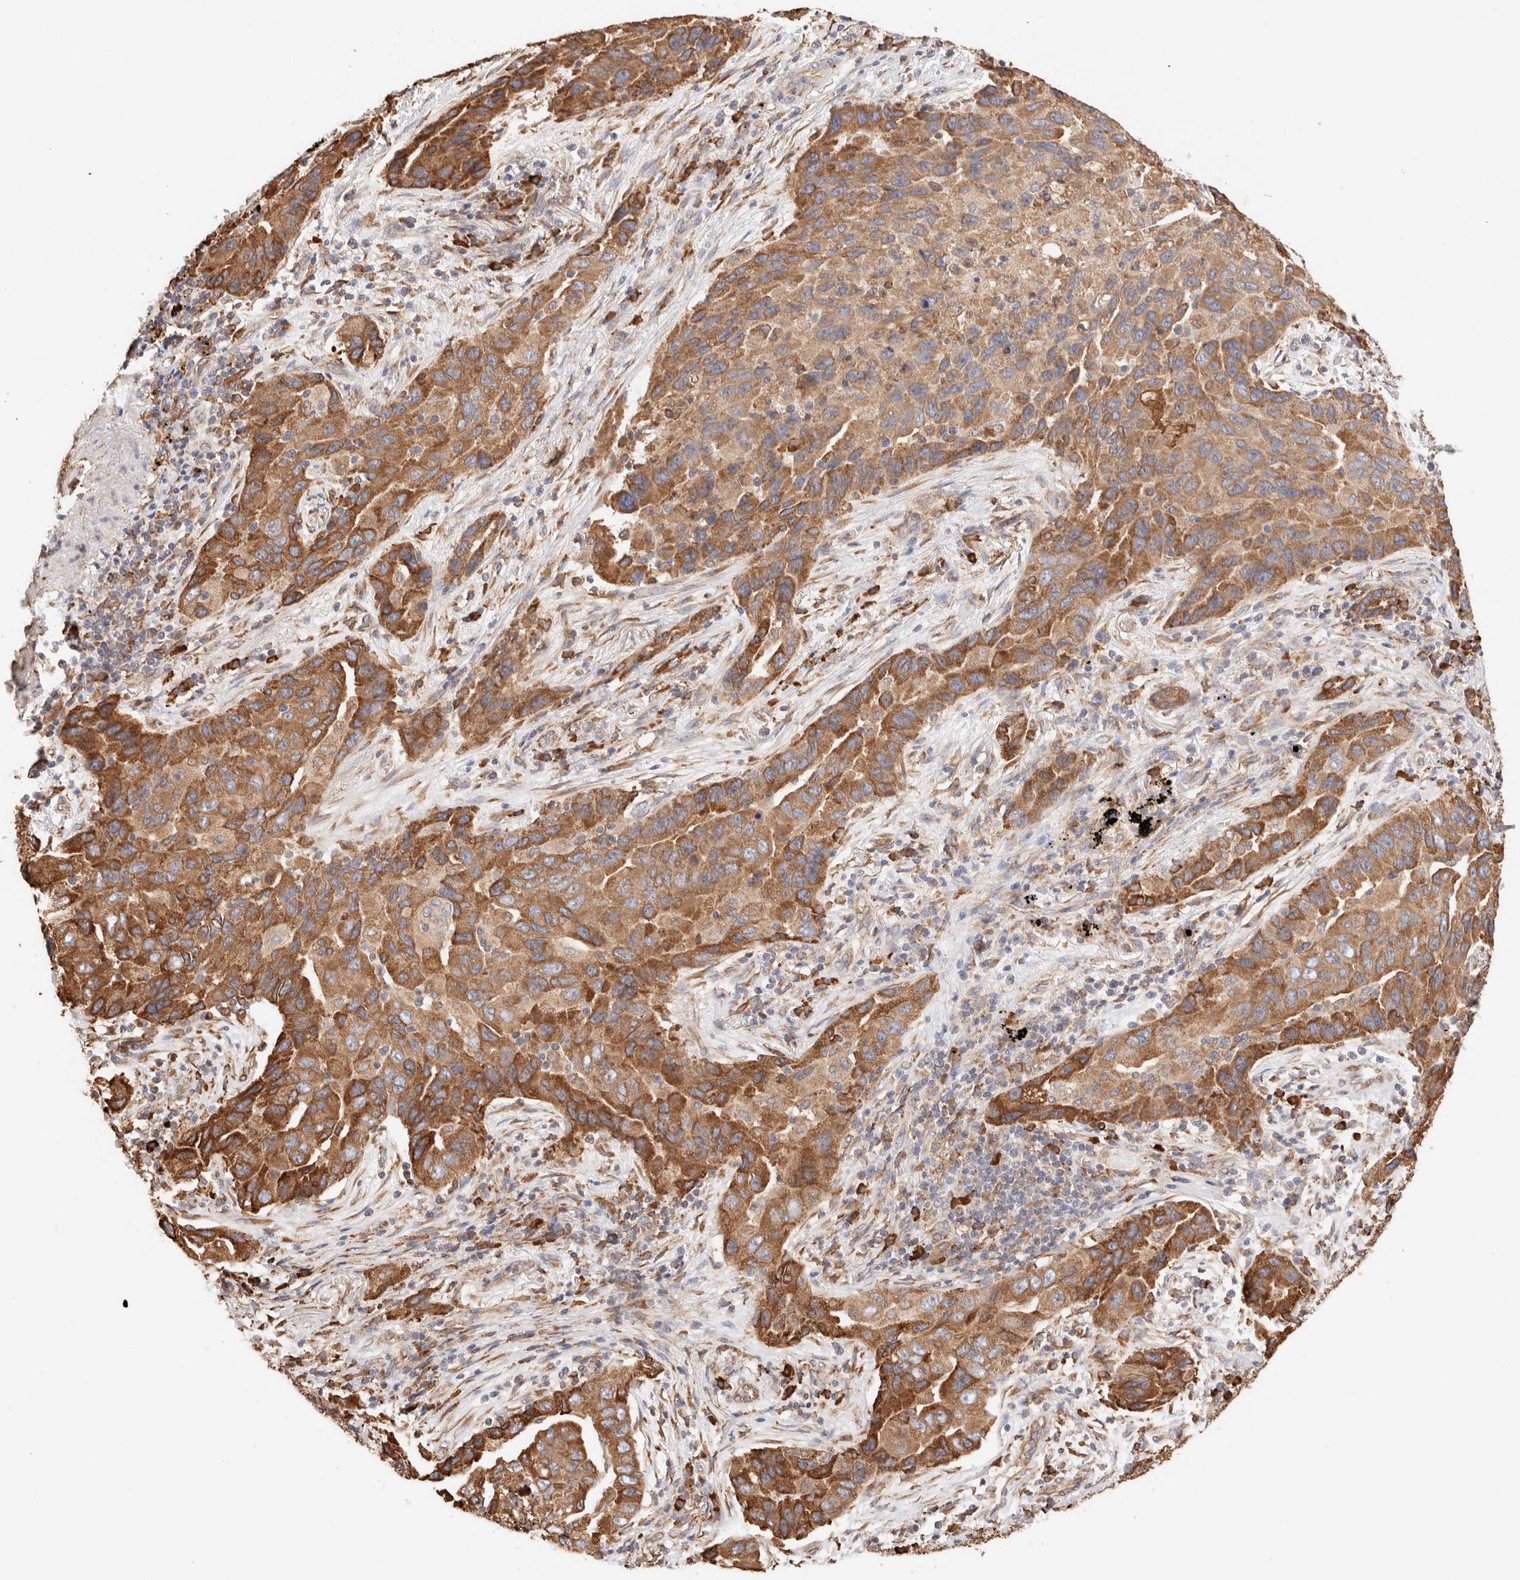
{"staining": {"intensity": "moderate", "quantity": ">75%", "location": "cytoplasmic/membranous"}, "tissue": "lung cancer", "cell_type": "Tumor cells", "image_type": "cancer", "snomed": [{"axis": "morphology", "description": "Adenocarcinoma, NOS"}, {"axis": "topography", "description": "Lung"}], "caption": "IHC staining of adenocarcinoma (lung), which reveals medium levels of moderate cytoplasmic/membranous staining in about >75% of tumor cells indicating moderate cytoplasmic/membranous protein expression. The staining was performed using DAB (brown) for protein detection and nuclei were counterstained in hematoxylin (blue).", "gene": "FER", "patient": {"sex": "female", "age": 65}}